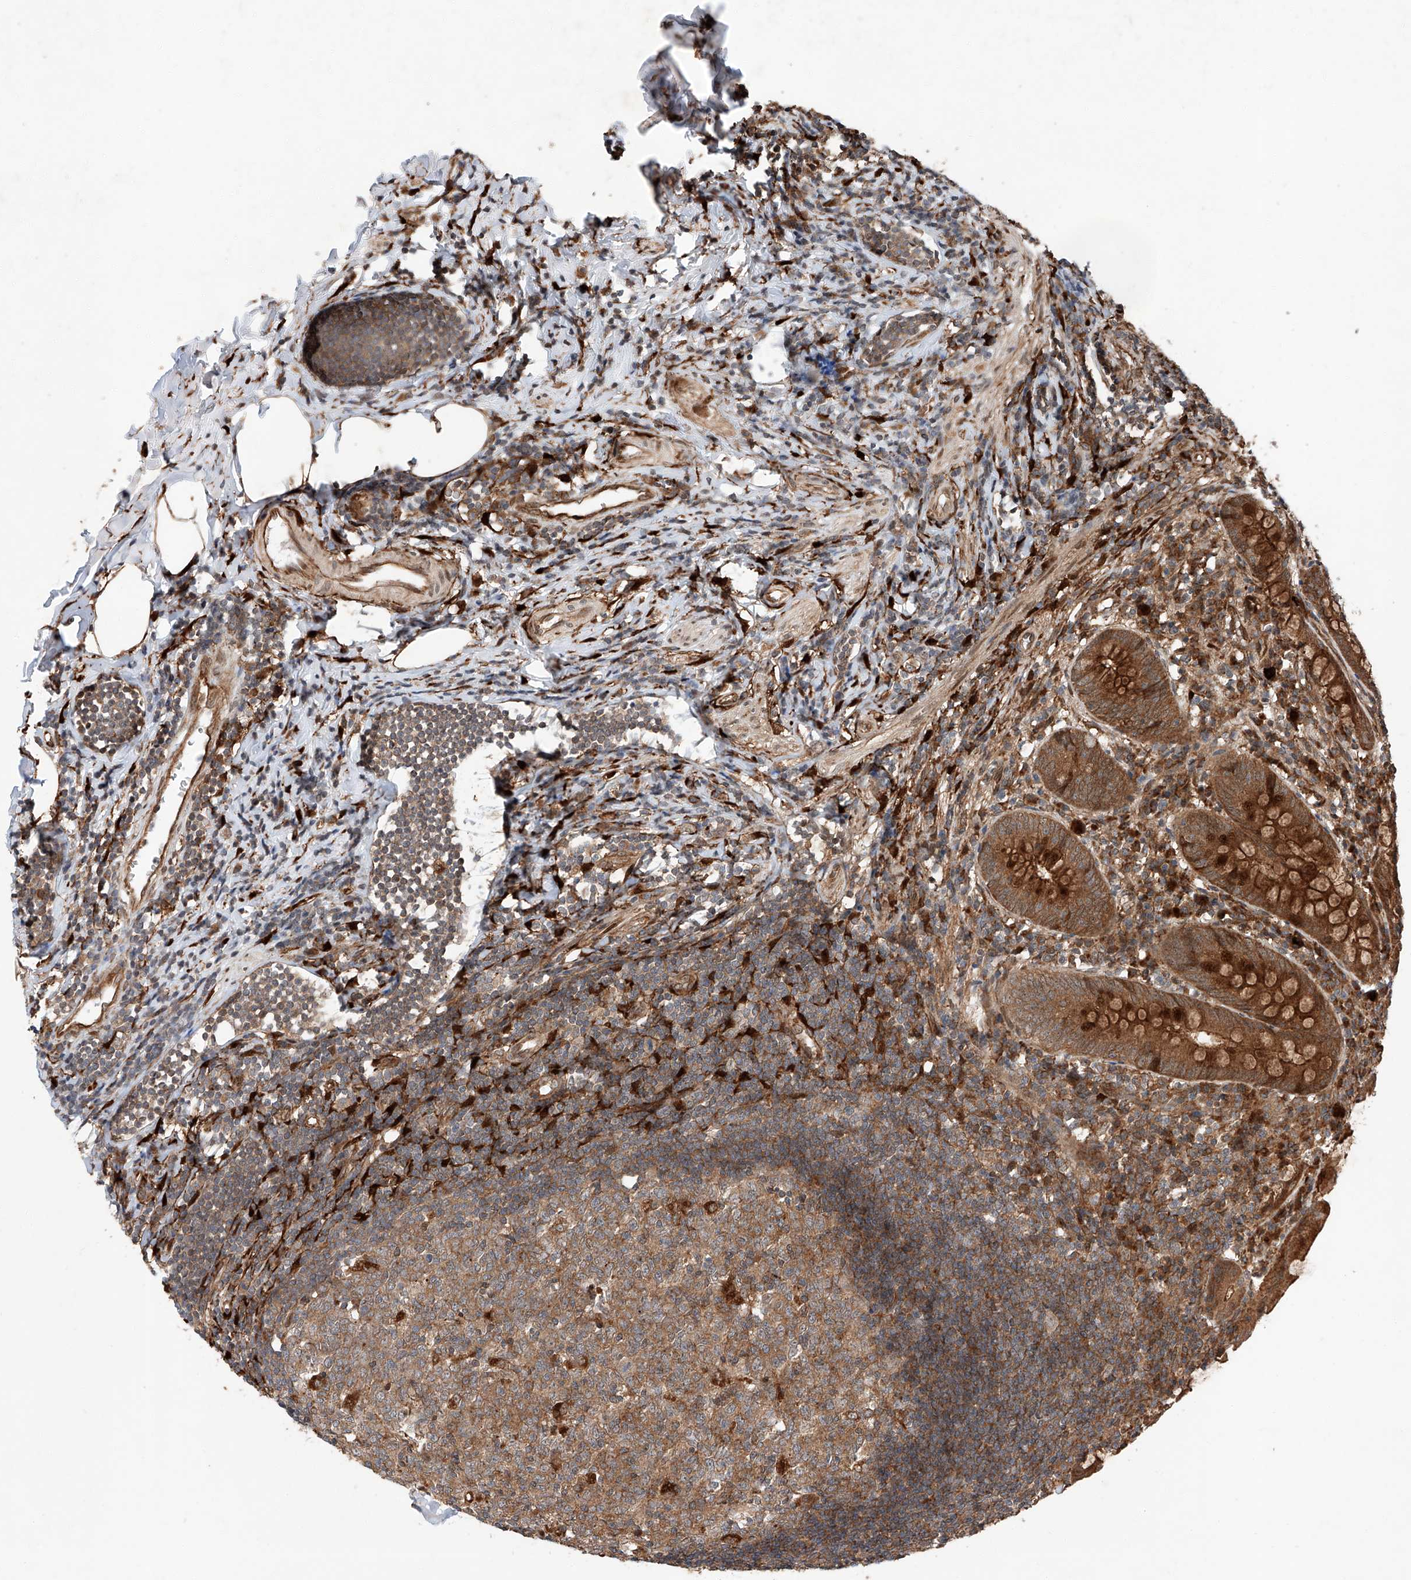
{"staining": {"intensity": "strong", "quantity": ">75%", "location": "cytoplasmic/membranous"}, "tissue": "appendix", "cell_type": "Glandular cells", "image_type": "normal", "snomed": [{"axis": "morphology", "description": "Normal tissue, NOS"}, {"axis": "topography", "description": "Appendix"}], "caption": "A brown stain shows strong cytoplasmic/membranous expression of a protein in glandular cells of normal appendix. The protein of interest is shown in brown color, while the nuclei are stained blue.", "gene": "ZFP28", "patient": {"sex": "female", "age": 54}}